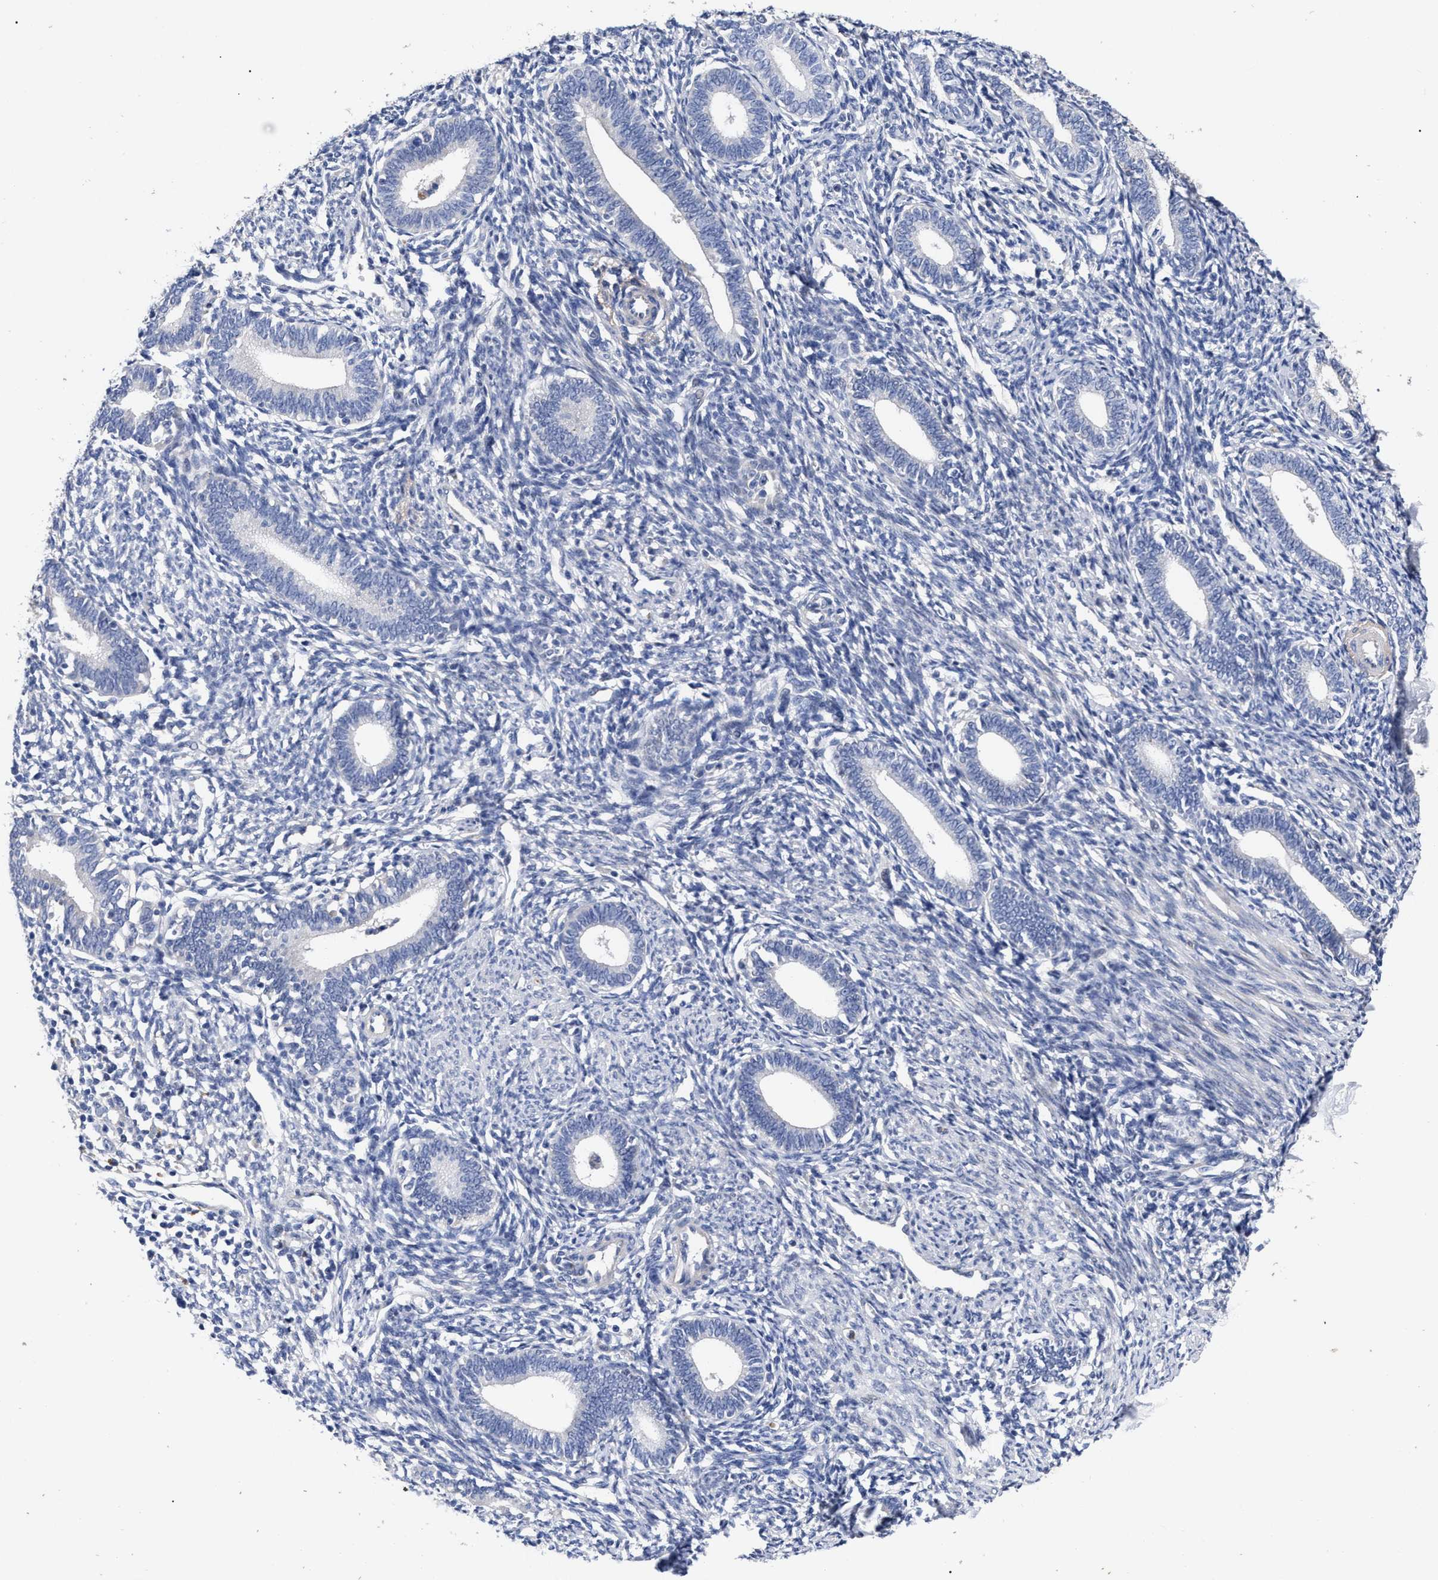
{"staining": {"intensity": "negative", "quantity": "none", "location": "none"}, "tissue": "endometrium", "cell_type": "Cells in endometrial stroma", "image_type": "normal", "snomed": [{"axis": "morphology", "description": "Normal tissue, NOS"}, {"axis": "topography", "description": "Endometrium"}], "caption": "Endometrium stained for a protein using immunohistochemistry (IHC) exhibits no expression cells in endometrial stroma.", "gene": "CCN5", "patient": {"sex": "female", "age": 41}}